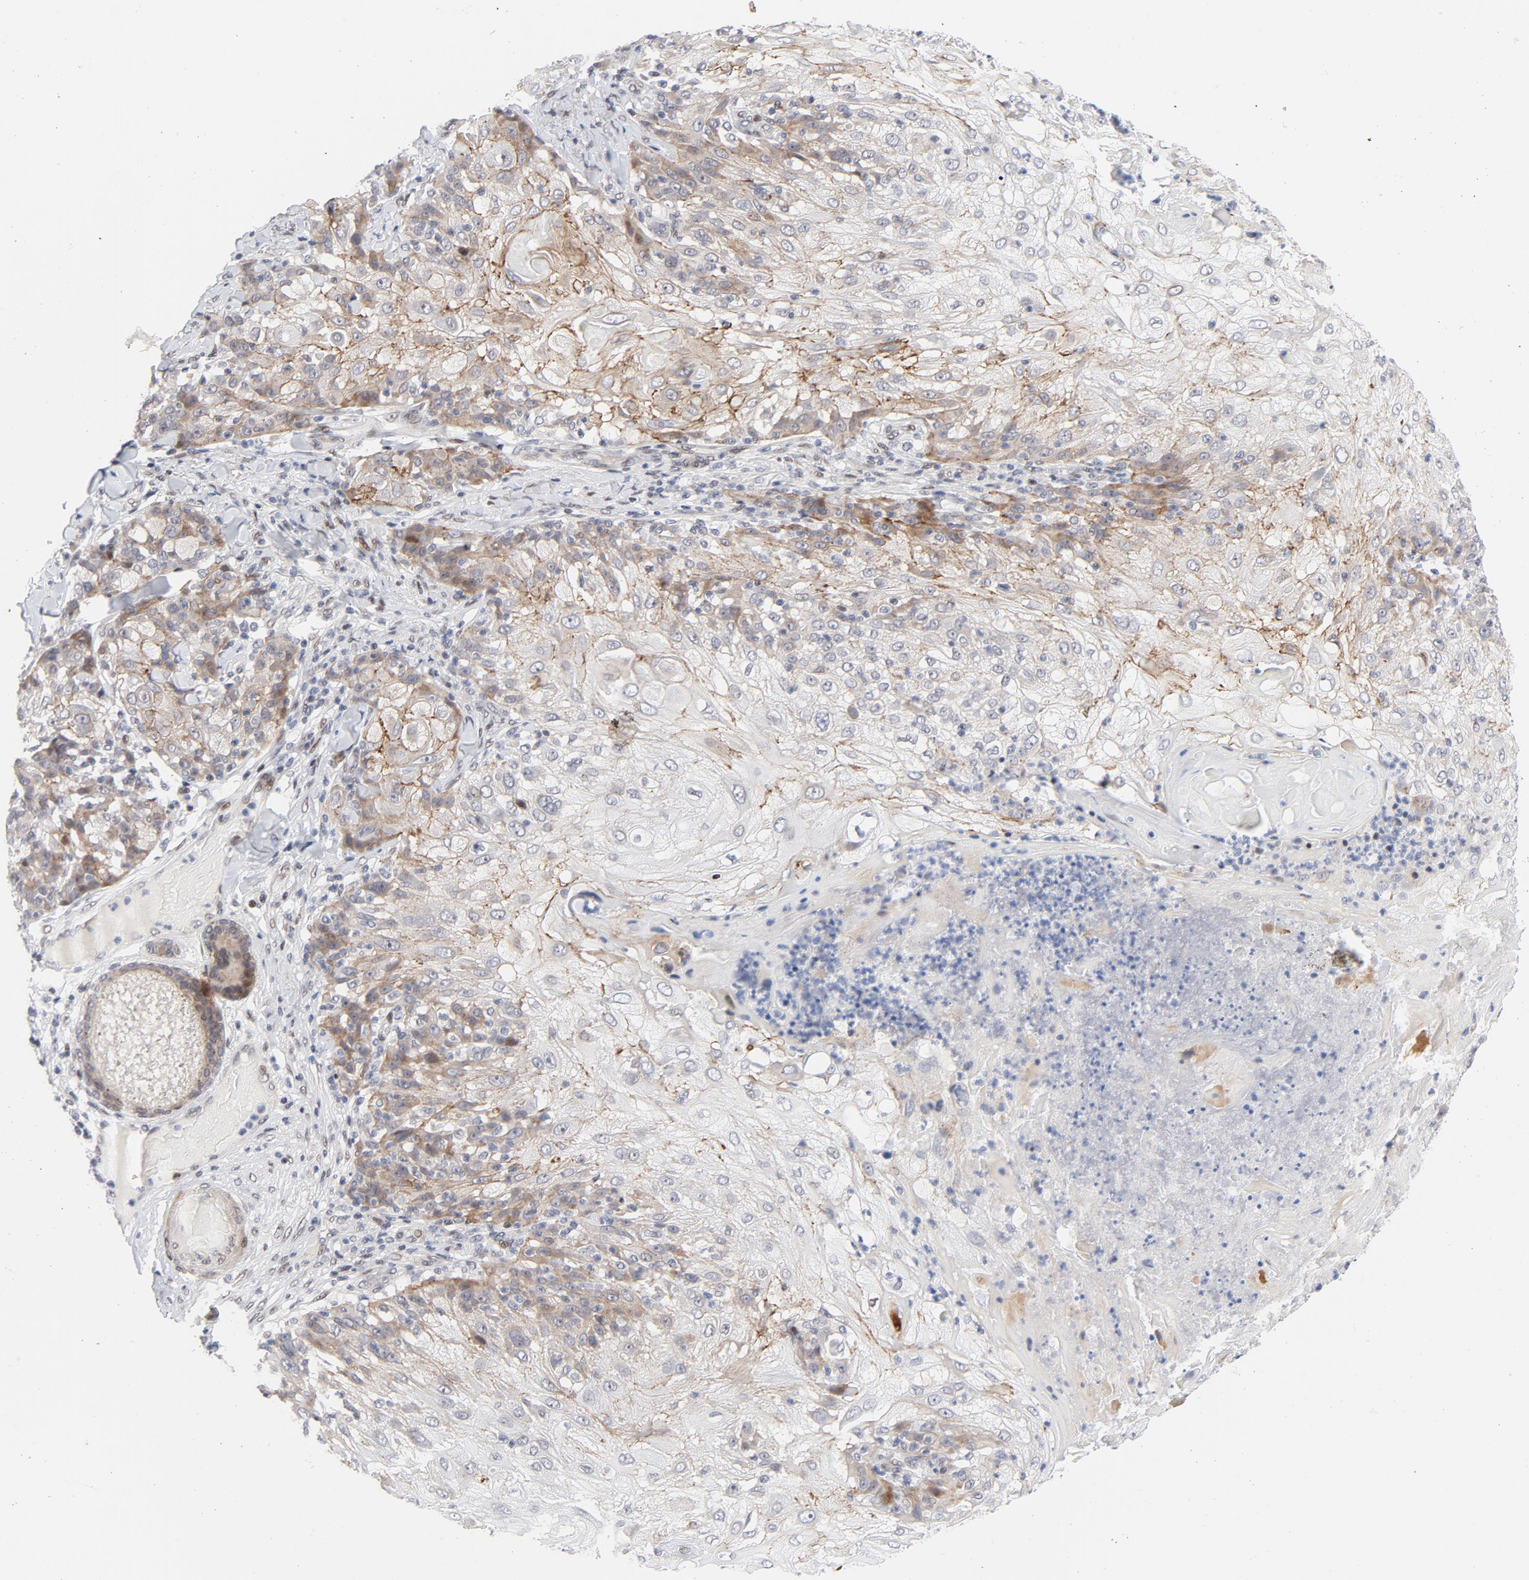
{"staining": {"intensity": "moderate", "quantity": "25%-75%", "location": "cytoplasmic/membranous"}, "tissue": "skin cancer", "cell_type": "Tumor cells", "image_type": "cancer", "snomed": [{"axis": "morphology", "description": "Normal tissue, NOS"}, {"axis": "morphology", "description": "Squamous cell carcinoma, NOS"}, {"axis": "topography", "description": "Skin"}], "caption": "Protein expression analysis of human skin cancer (squamous cell carcinoma) reveals moderate cytoplasmic/membranous positivity in about 25%-75% of tumor cells.", "gene": "NFIC", "patient": {"sex": "female", "age": 83}}